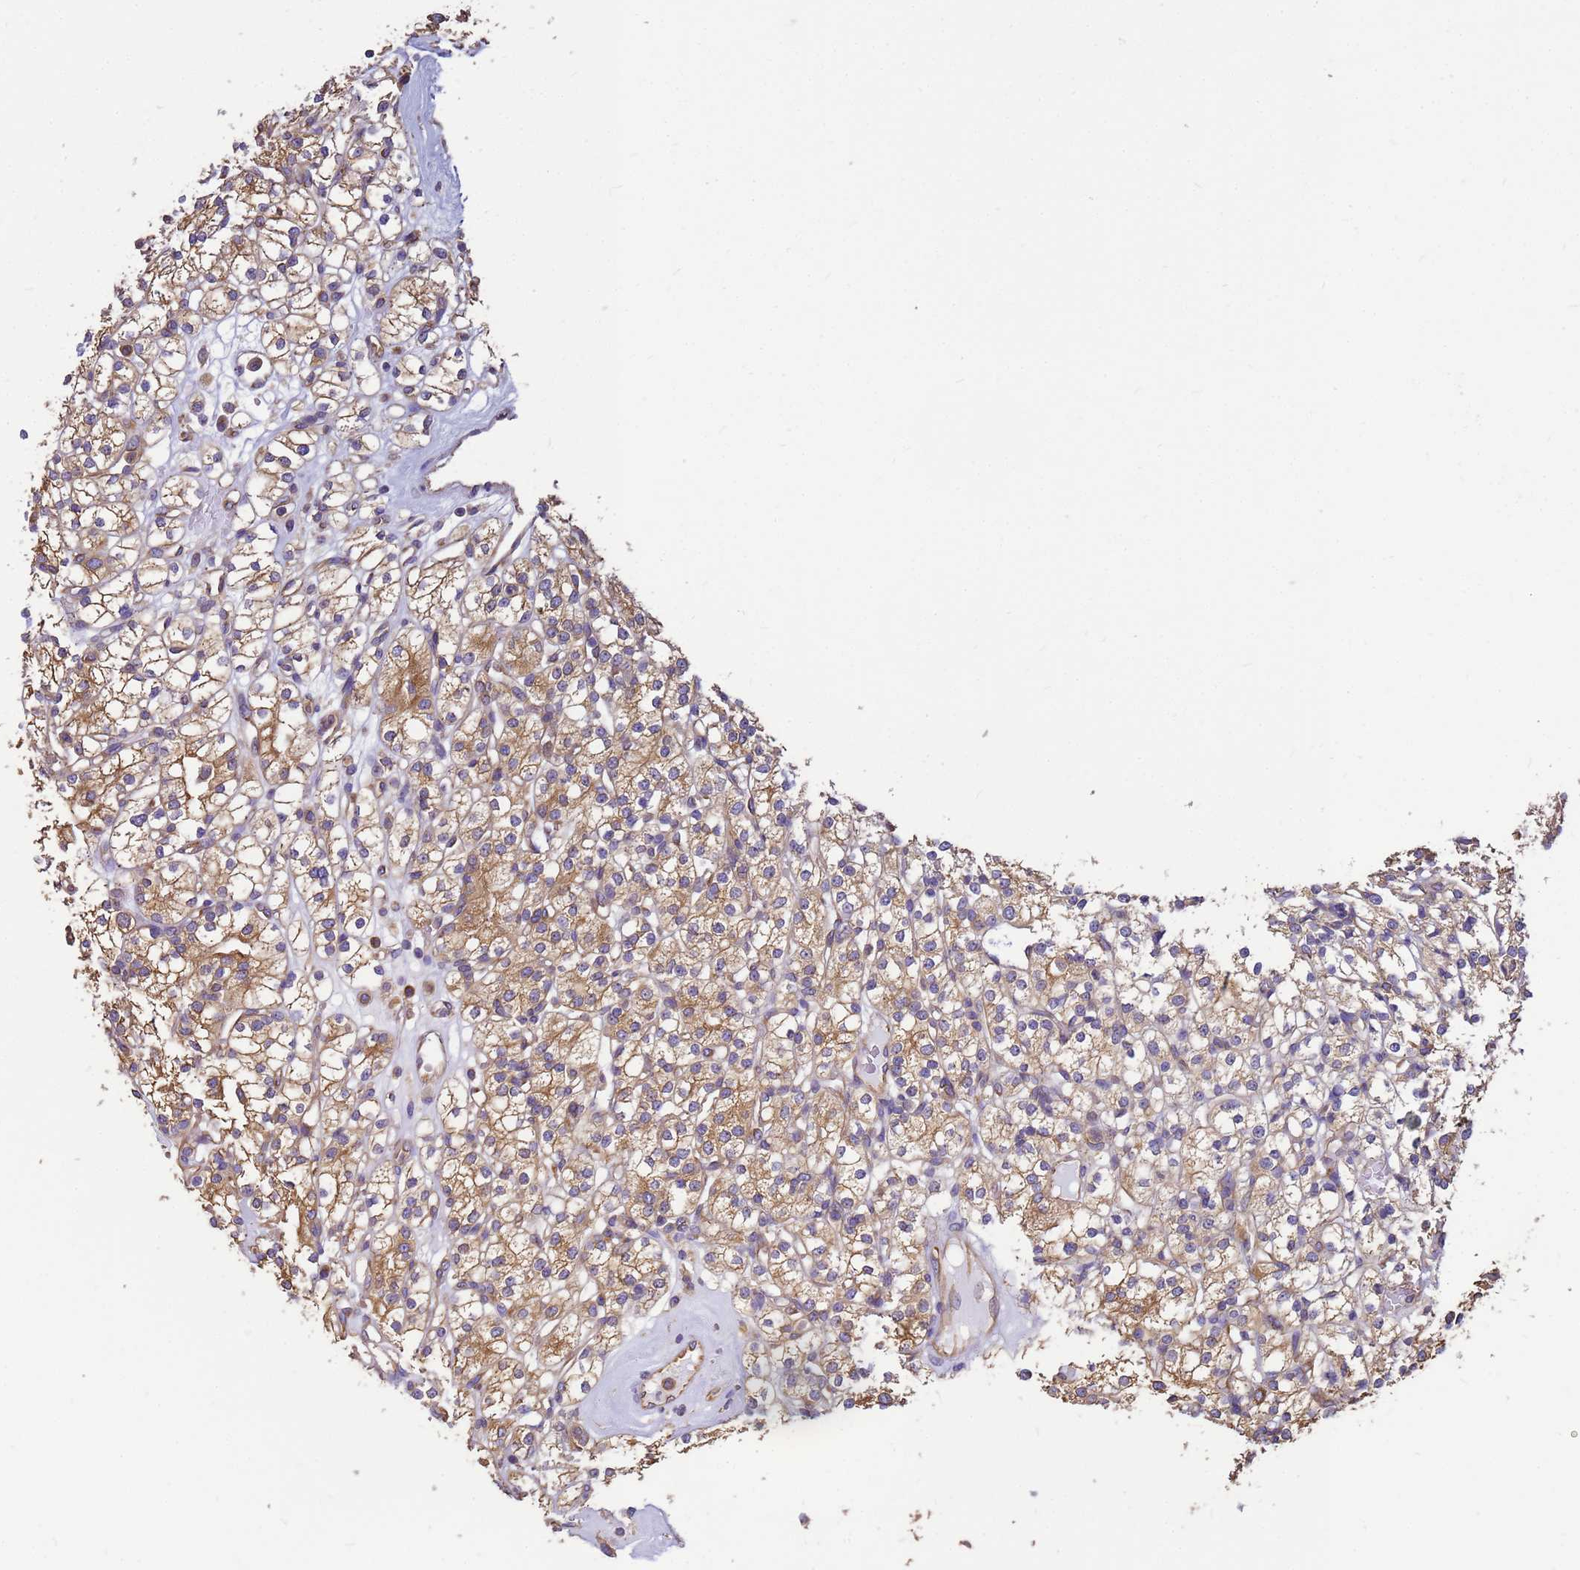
{"staining": {"intensity": "moderate", "quantity": ">75%", "location": "cytoplasmic/membranous"}, "tissue": "renal cancer", "cell_type": "Tumor cells", "image_type": "cancer", "snomed": [{"axis": "morphology", "description": "Adenocarcinoma, NOS"}, {"axis": "topography", "description": "Kidney"}], "caption": "High-magnification brightfield microscopy of renal adenocarcinoma stained with DAB (brown) and counterstained with hematoxylin (blue). tumor cells exhibit moderate cytoplasmic/membranous expression is appreciated in approximately>75% of cells. The protein of interest is shown in brown color, while the nuclei are stained blue.", "gene": "TUBB1", "patient": {"sex": "male", "age": 77}}